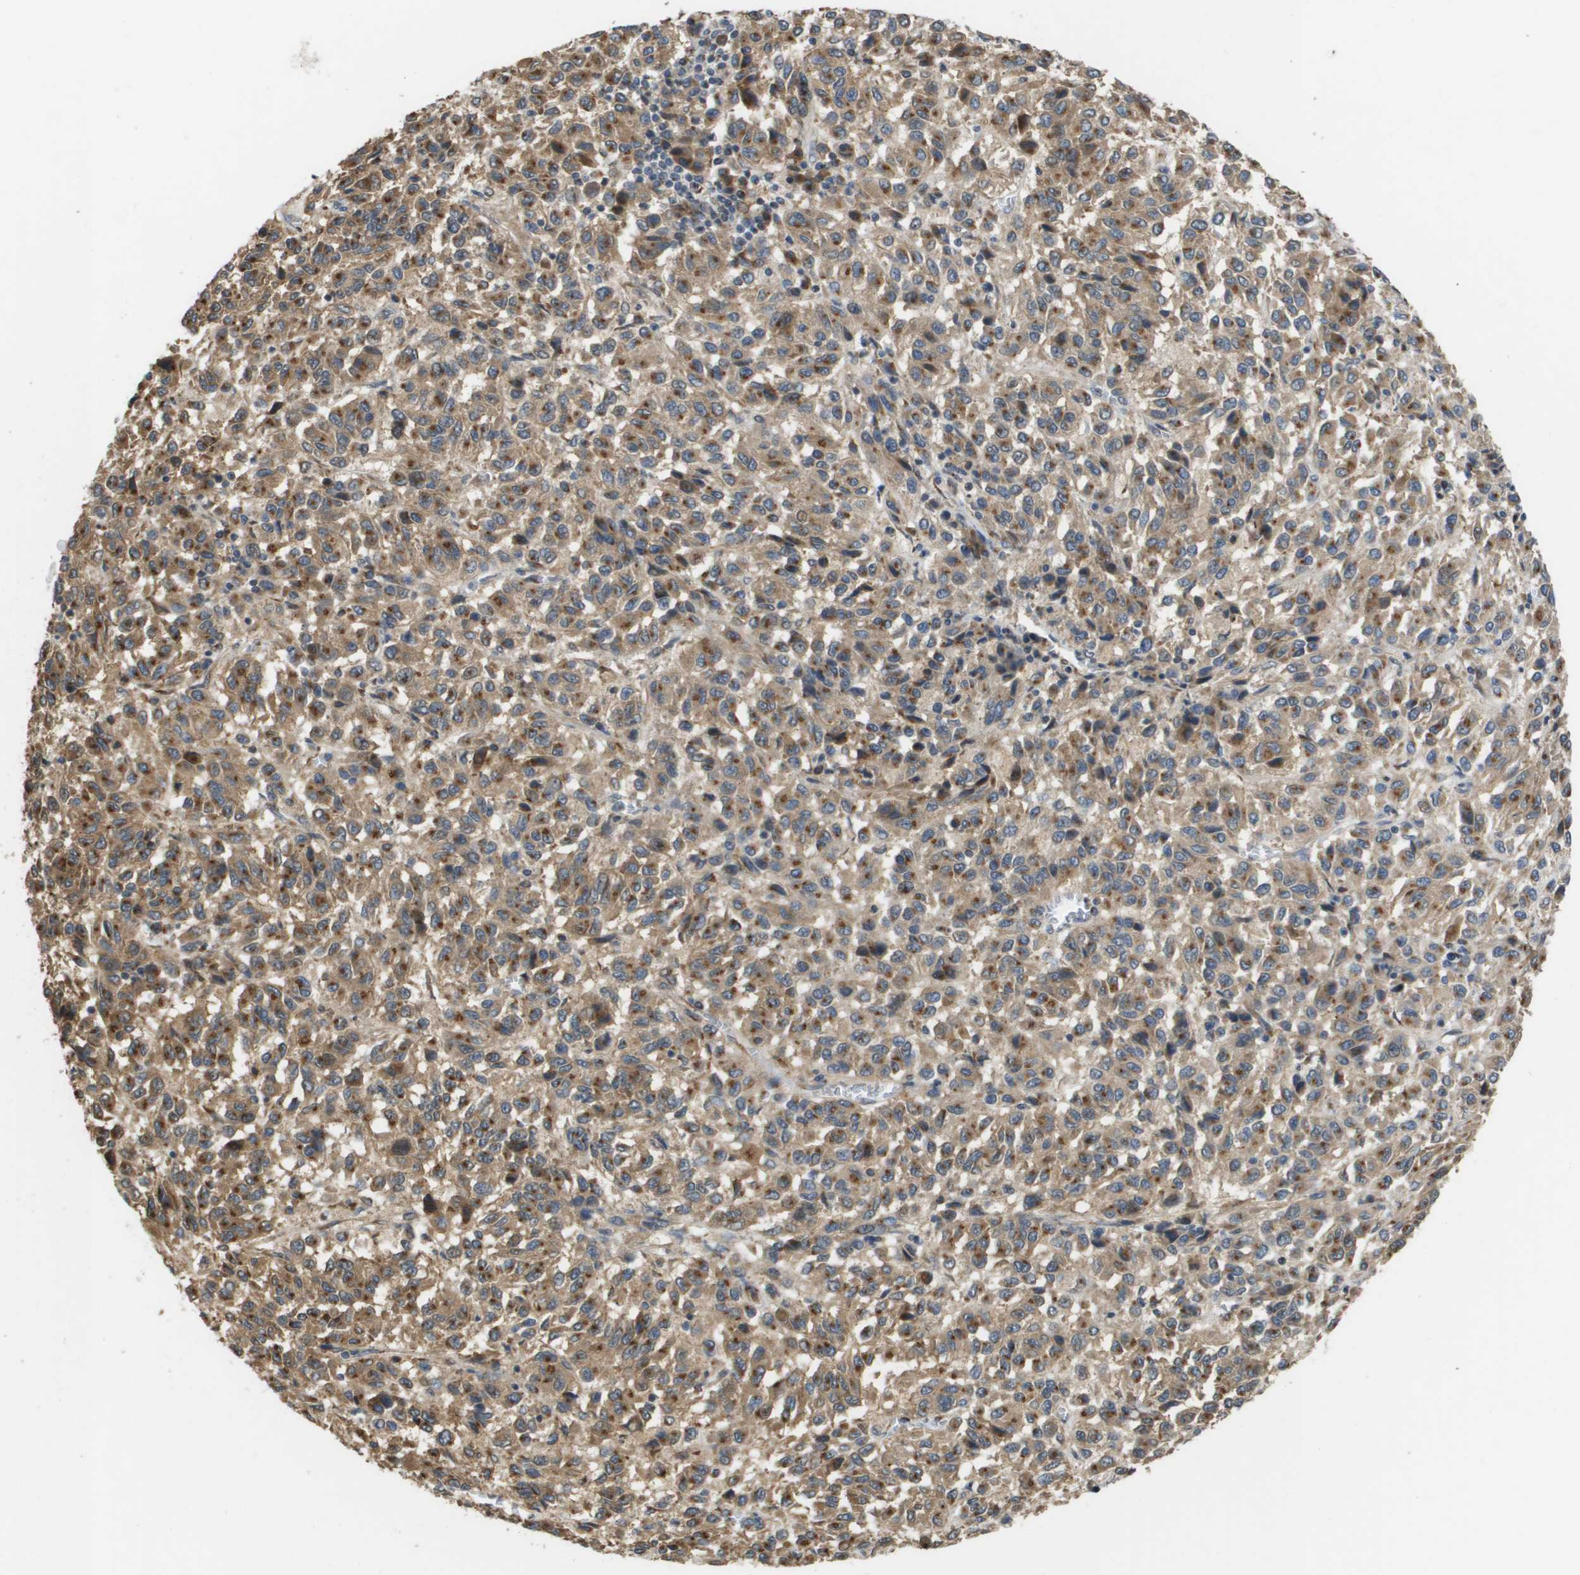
{"staining": {"intensity": "moderate", "quantity": ">75%", "location": "cytoplasmic/membranous"}, "tissue": "melanoma", "cell_type": "Tumor cells", "image_type": "cancer", "snomed": [{"axis": "morphology", "description": "Malignant melanoma, Metastatic site"}, {"axis": "topography", "description": "Lung"}], "caption": "Moderate cytoplasmic/membranous positivity is identified in about >75% of tumor cells in malignant melanoma (metastatic site).", "gene": "PCK1", "patient": {"sex": "male", "age": 64}}